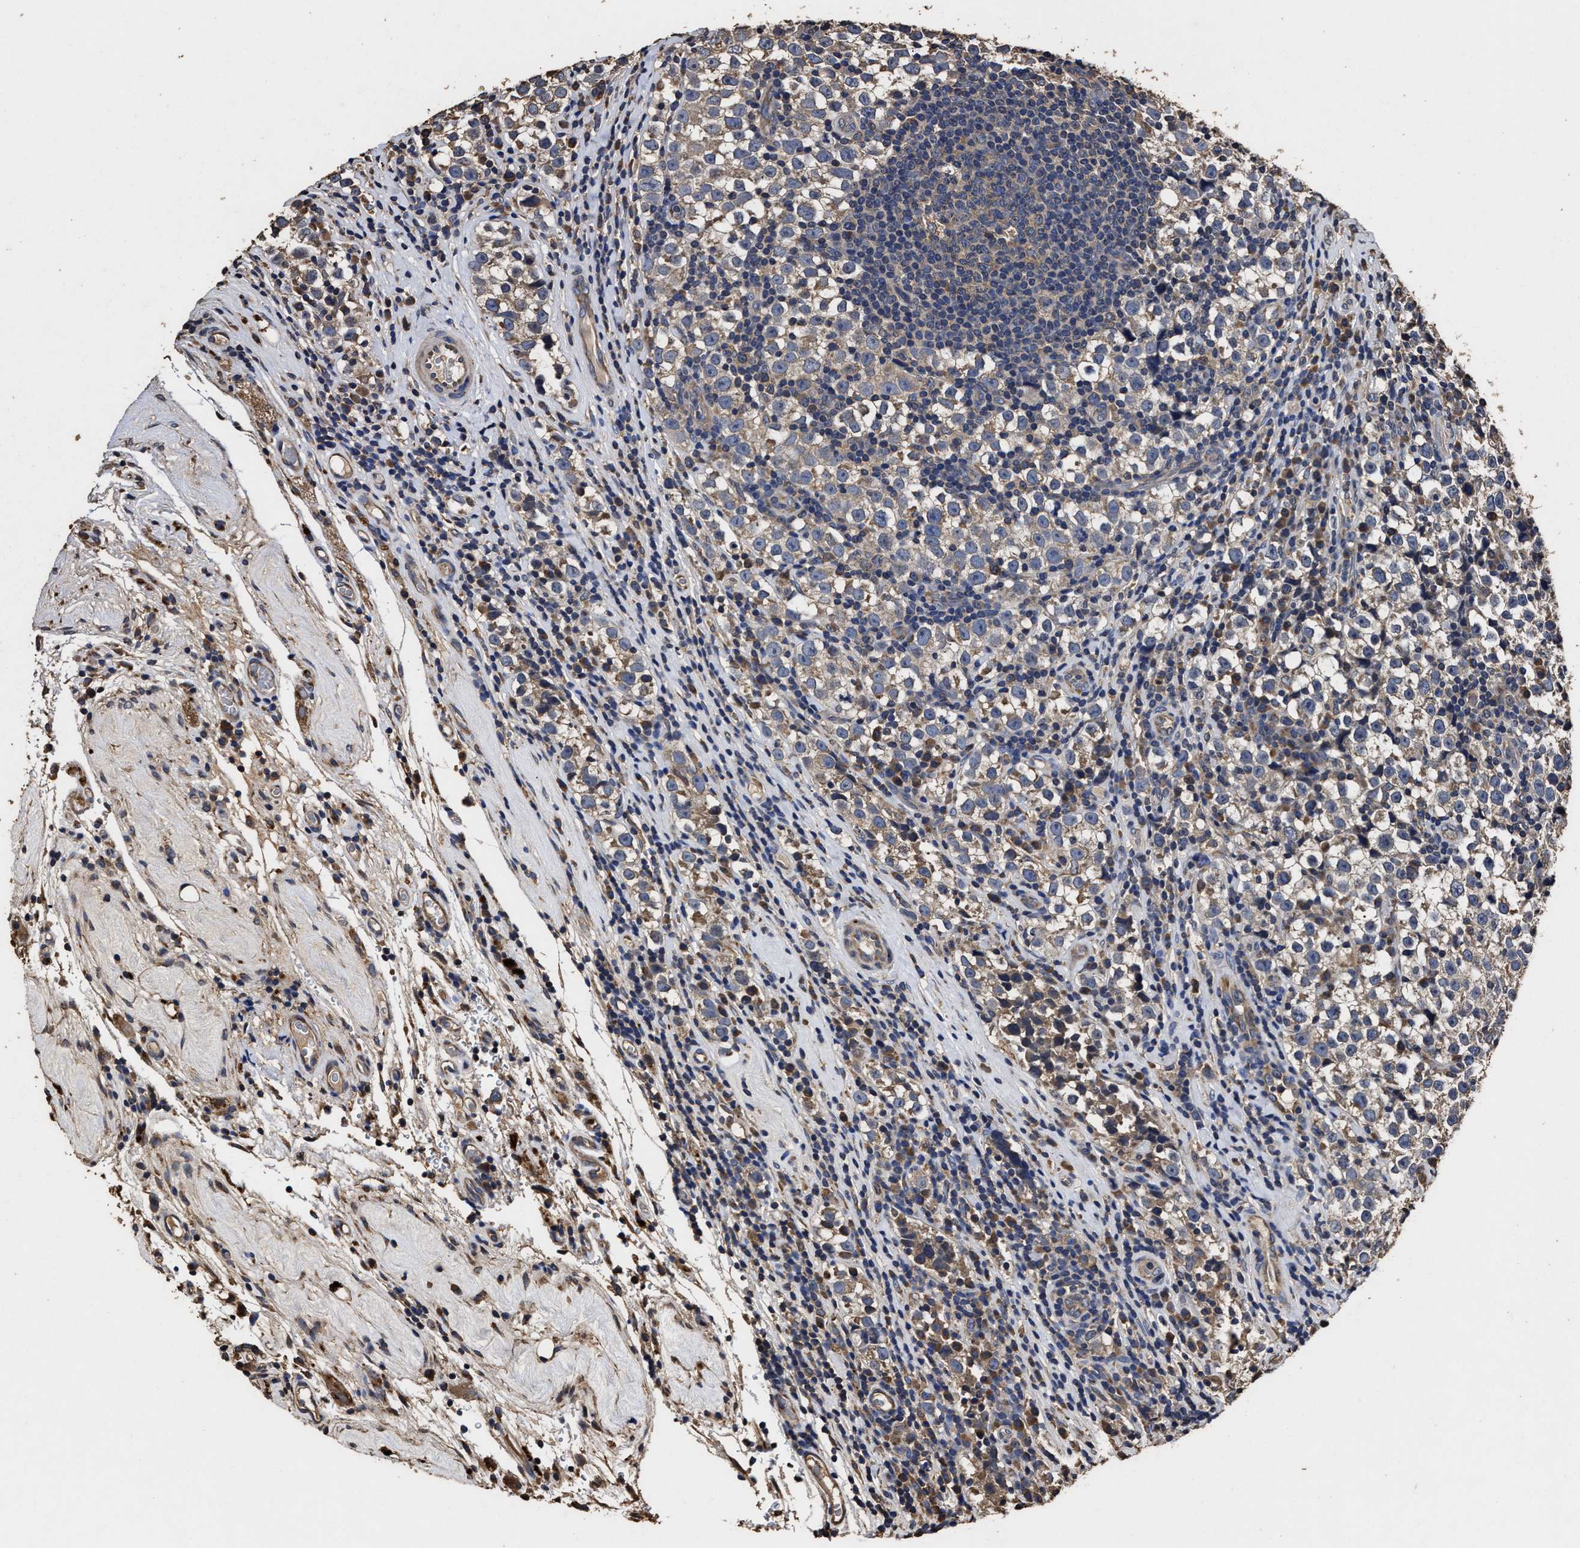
{"staining": {"intensity": "weak", "quantity": ">75%", "location": "cytoplasmic/membranous"}, "tissue": "testis cancer", "cell_type": "Tumor cells", "image_type": "cancer", "snomed": [{"axis": "morphology", "description": "Normal tissue, NOS"}, {"axis": "morphology", "description": "Seminoma, NOS"}, {"axis": "topography", "description": "Testis"}], "caption": "About >75% of tumor cells in human testis cancer (seminoma) show weak cytoplasmic/membranous protein expression as visualized by brown immunohistochemical staining.", "gene": "PPM1K", "patient": {"sex": "male", "age": 43}}